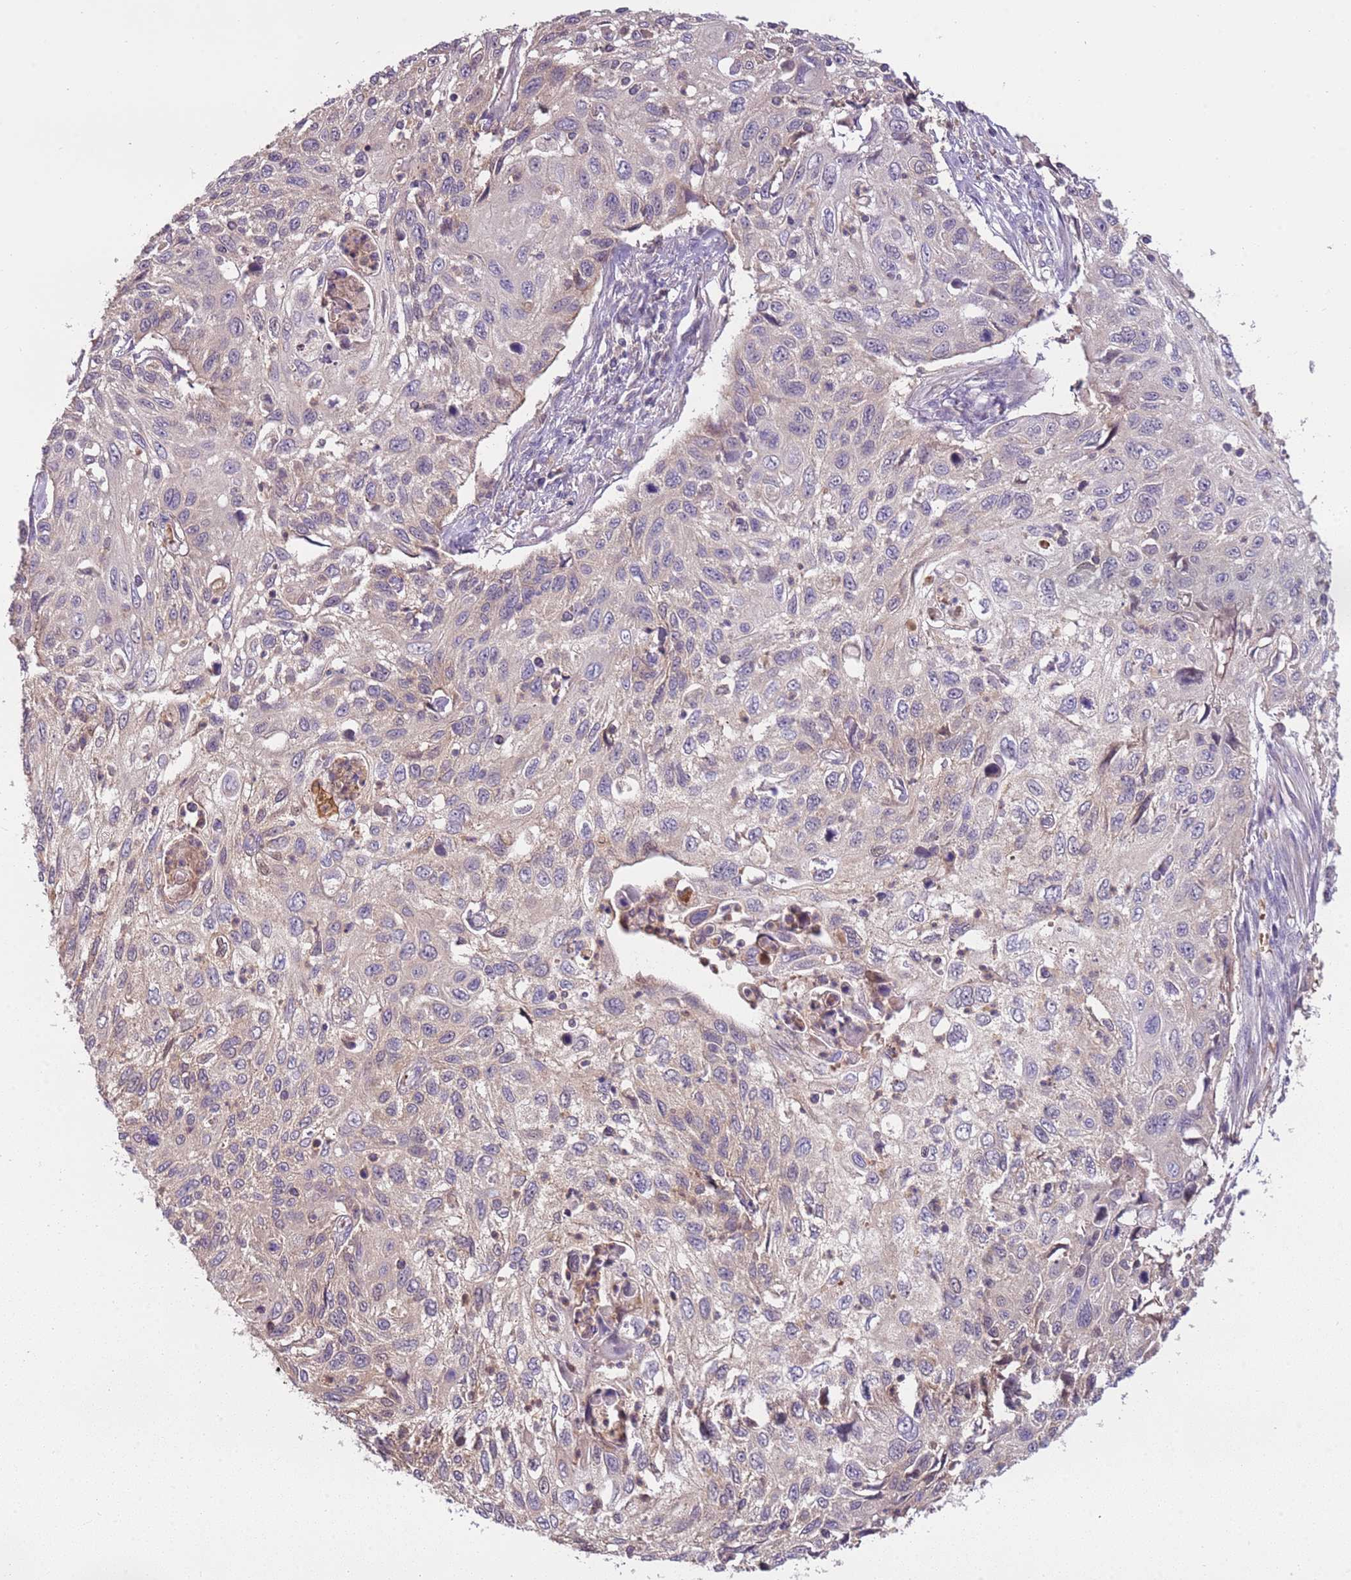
{"staining": {"intensity": "weak", "quantity": "<25%", "location": "cytoplasmic/membranous"}, "tissue": "cervical cancer", "cell_type": "Tumor cells", "image_type": "cancer", "snomed": [{"axis": "morphology", "description": "Squamous cell carcinoma, NOS"}, {"axis": "topography", "description": "Cervix"}], "caption": "Micrograph shows no protein positivity in tumor cells of cervical cancer tissue.", "gene": "ARHGAP5", "patient": {"sex": "female", "age": 70}}